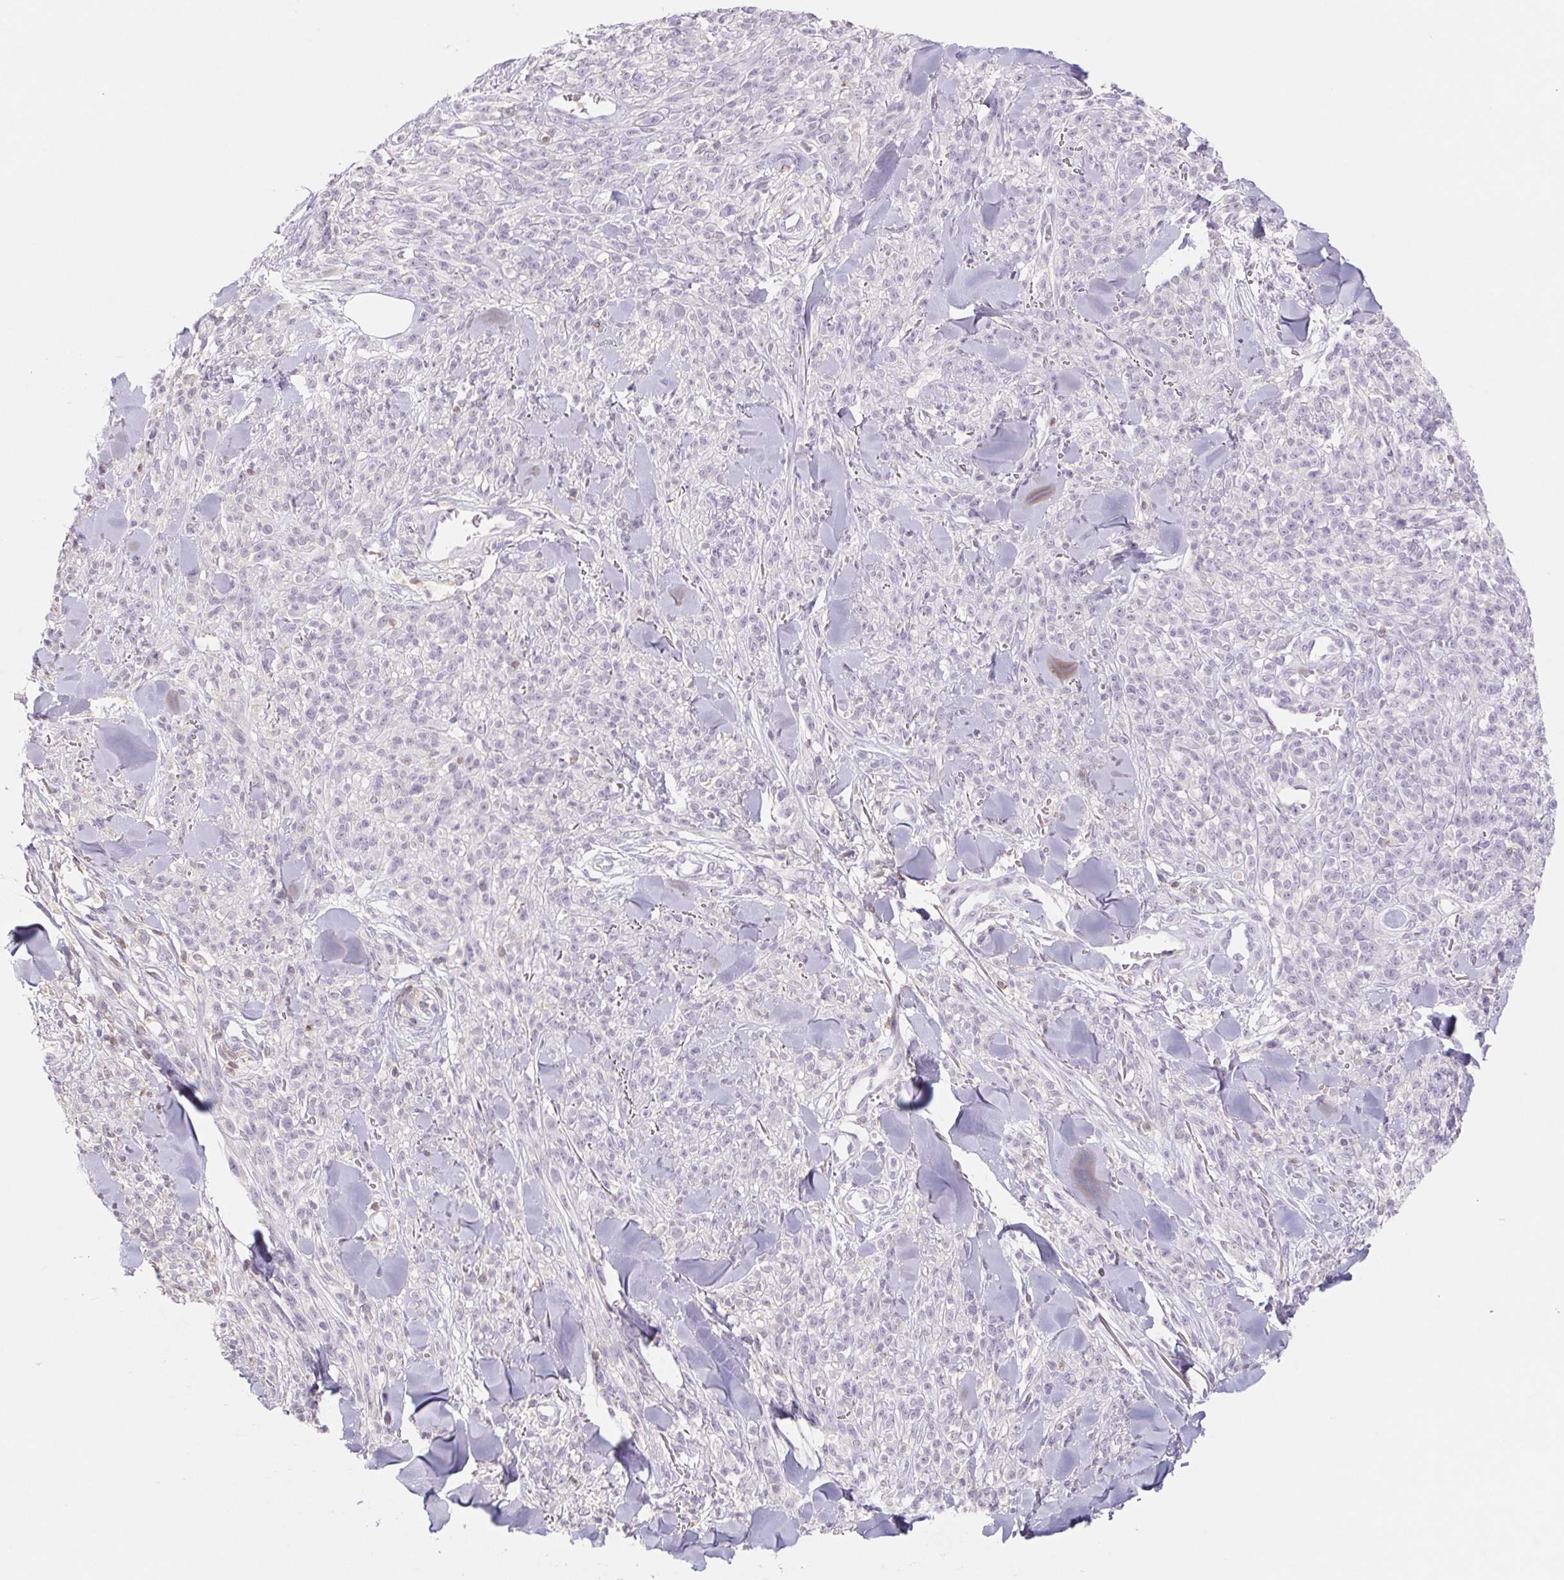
{"staining": {"intensity": "negative", "quantity": "none", "location": "none"}, "tissue": "melanoma", "cell_type": "Tumor cells", "image_type": "cancer", "snomed": [{"axis": "morphology", "description": "Malignant melanoma, NOS"}, {"axis": "topography", "description": "Skin"}, {"axis": "topography", "description": "Skin of trunk"}], "caption": "A high-resolution histopathology image shows immunohistochemistry (IHC) staining of malignant melanoma, which reveals no significant positivity in tumor cells. (DAB immunohistochemistry (IHC) with hematoxylin counter stain).", "gene": "KIF26A", "patient": {"sex": "male", "age": 74}}